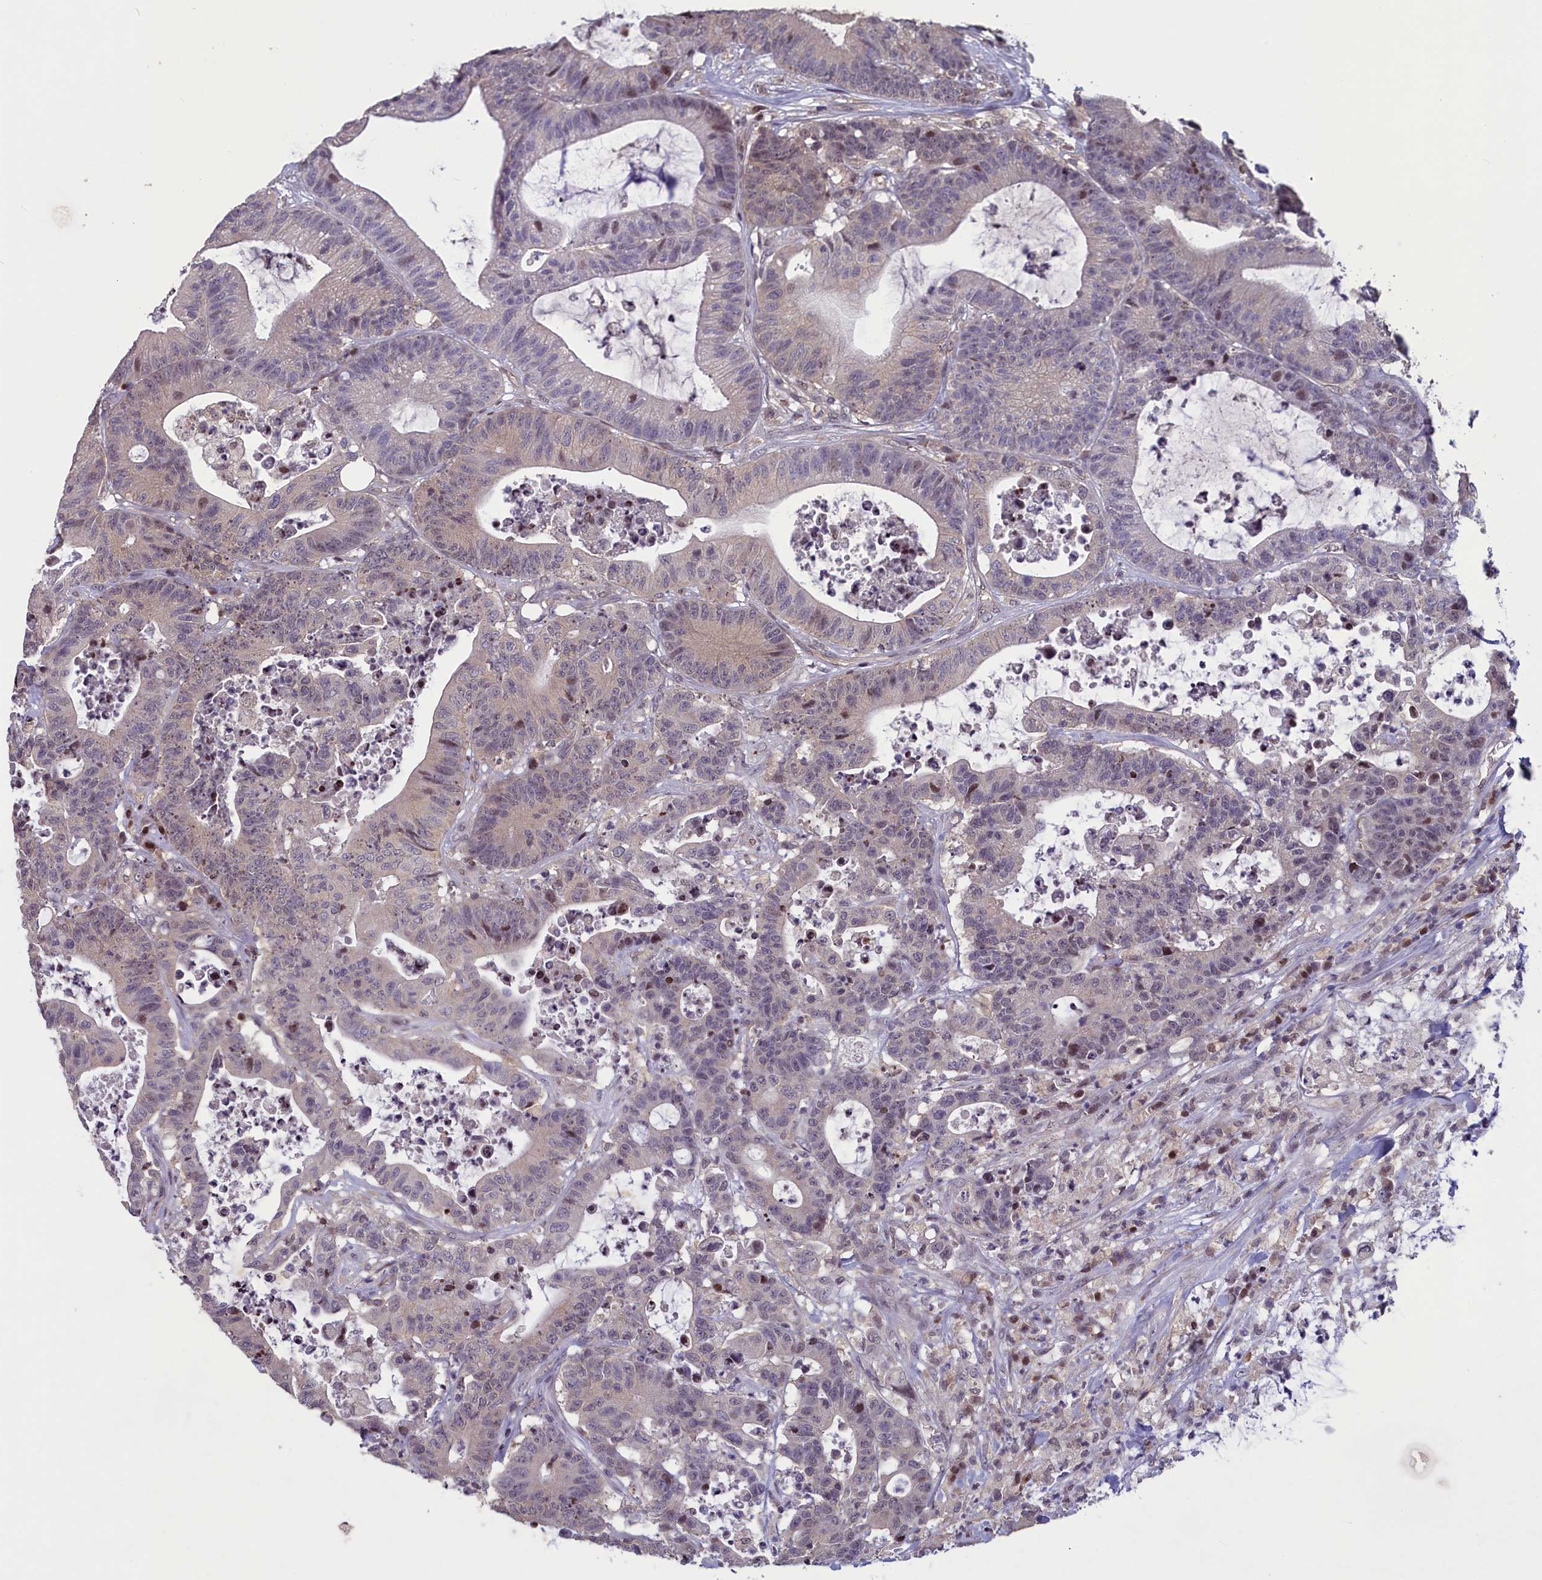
{"staining": {"intensity": "weak", "quantity": "<25%", "location": "nuclear"}, "tissue": "colorectal cancer", "cell_type": "Tumor cells", "image_type": "cancer", "snomed": [{"axis": "morphology", "description": "Adenocarcinoma, NOS"}, {"axis": "topography", "description": "Colon"}], "caption": "Immunohistochemistry histopathology image of neoplastic tissue: colorectal adenocarcinoma stained with DAB (3,3'-diaminobenzidine) reveals no significant protein staining in tumor cells. (Brightfield microscopy of DAB (3,3'-diaminobenzidine) immunohistochemistry at high magnification).", "gene": "NUBP1", "patient": {"sex": "female", "age": 84}}